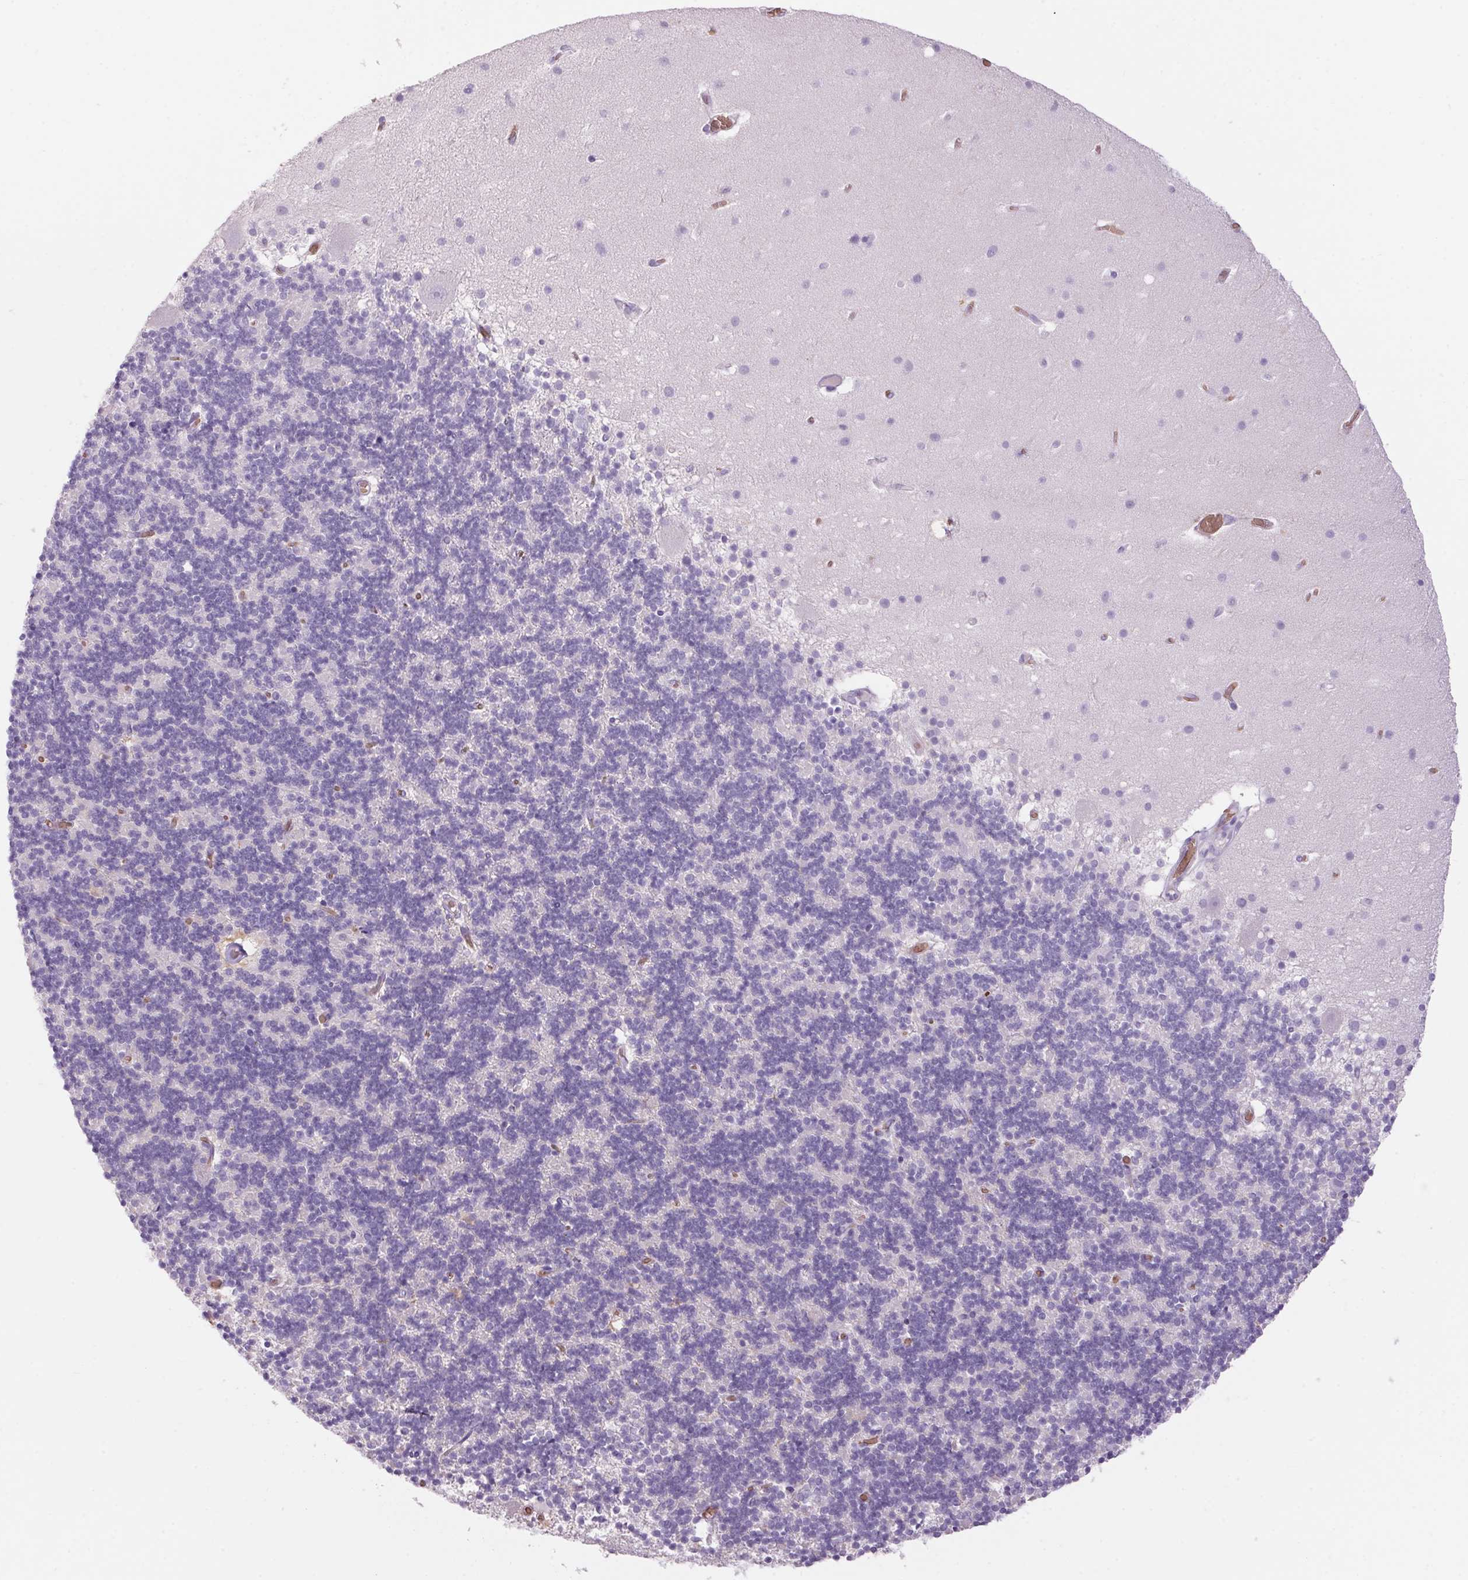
{"staining": {"intensity": "negative", "quantity": "none", "location": "none"}, "tissue": "cerebellum", "cell_type": "Cells in granular layer", "image_type": "normal", "snomed": [{"axis": "morphology", "description": "Normal tissue, NOS"}, {"axis": "topography", "description": "Cerebellum"}], "caption": "Photomicrograph shows no protein positivity in cells in granular layer of normal cerebellum.", "gene": "HBQ1", "patient": {"sex": "male", "age": 70}}